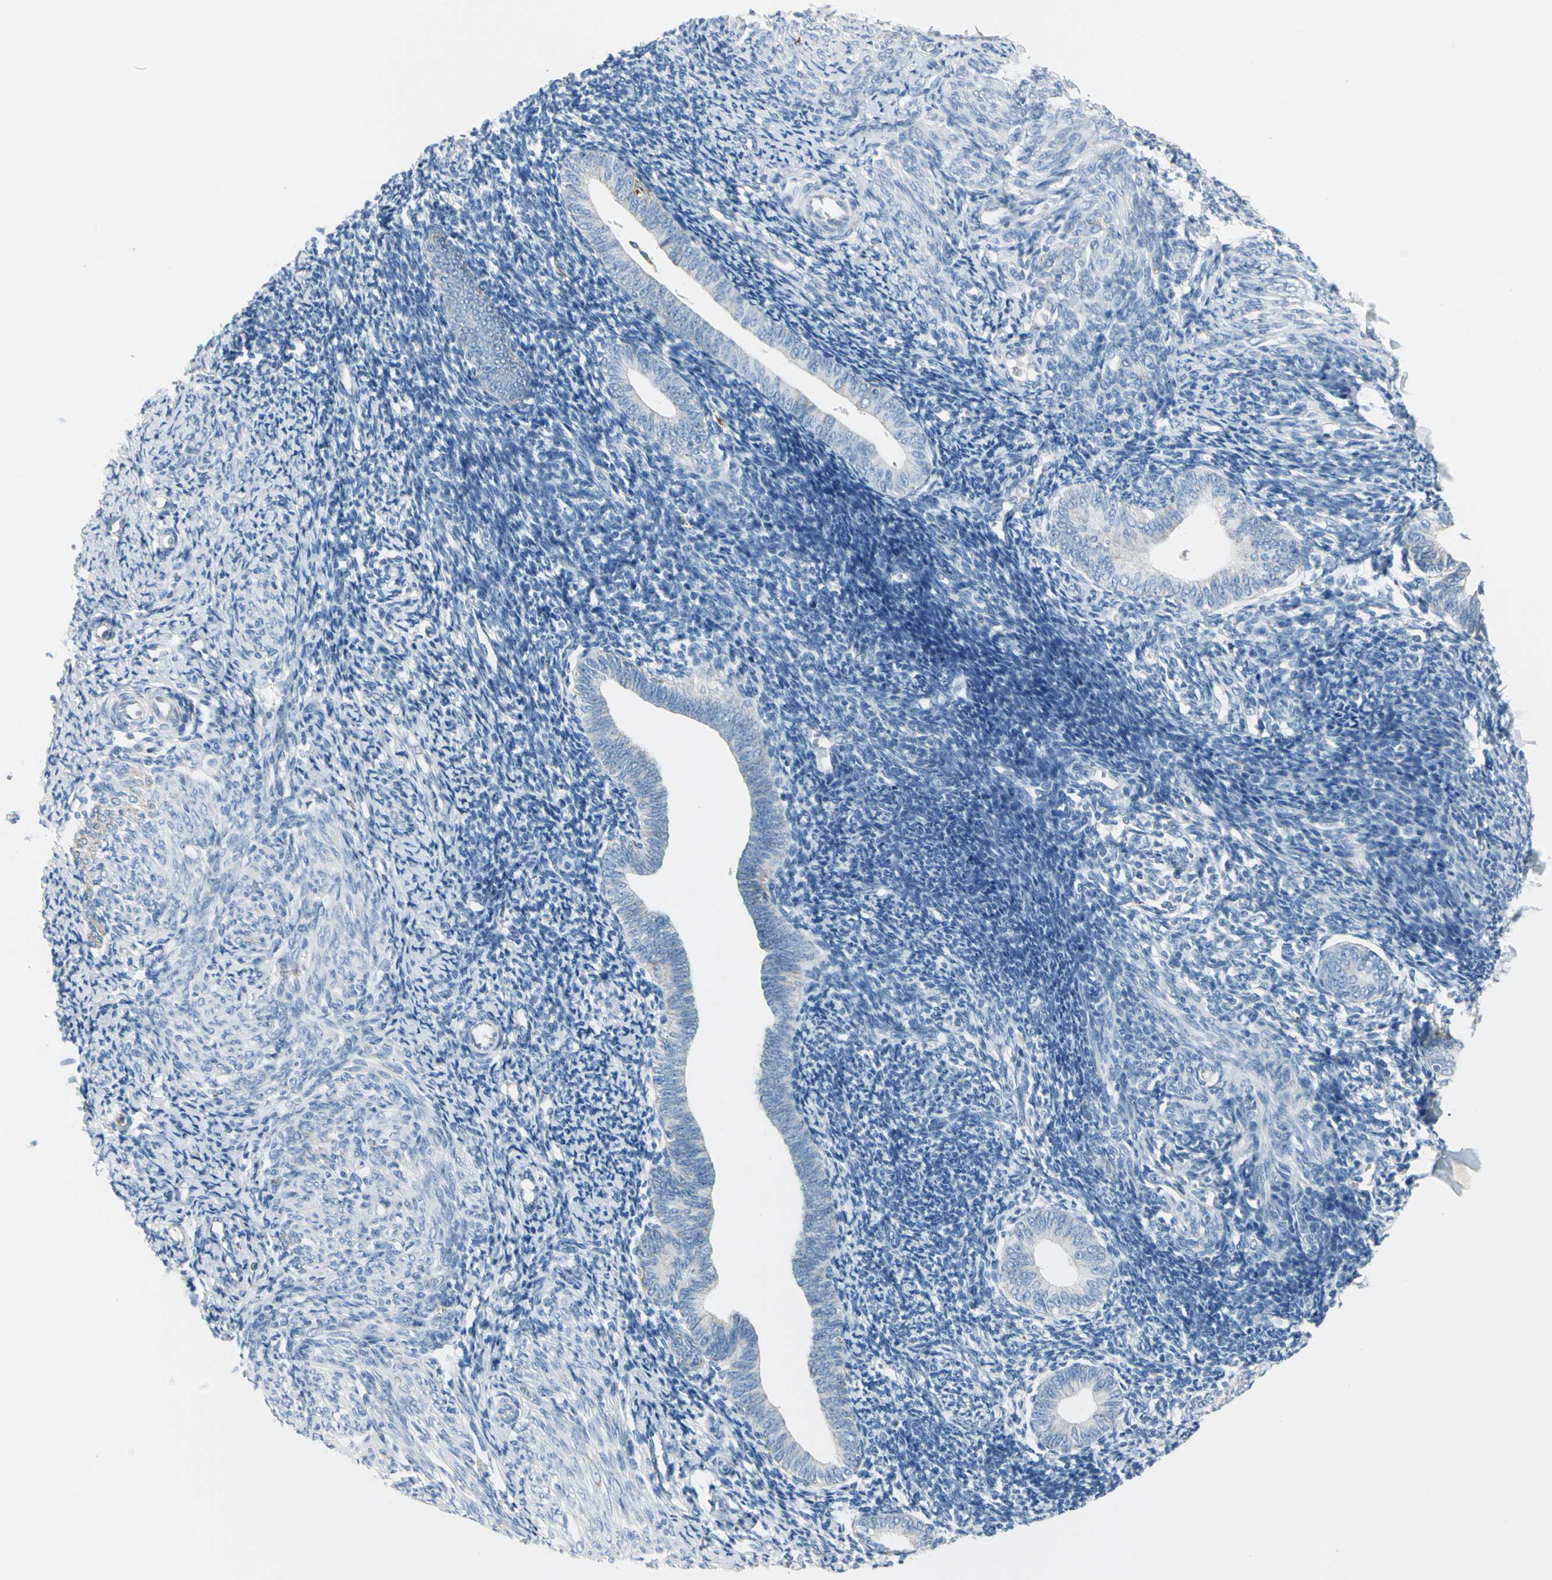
{"staining": {"intensity": "negative", "quantity": "none", "location": "none"}, "tissue": "endometrium", "cell_type": "Cells in endometrial stroma", "image_type": "normal", "snomed": [{"axis": "morphology", "description": "Normal tissue, NOS"}, {"axis": "topography", "description": "Endometrium"}], "caption": "This is a histopathology image of immunohistochemistry staining of normal endometrium, which shows no staining in cells in endometrial stroma.", "gene": "ALOX15", "patient": {"sex": "female", "age": 57}}